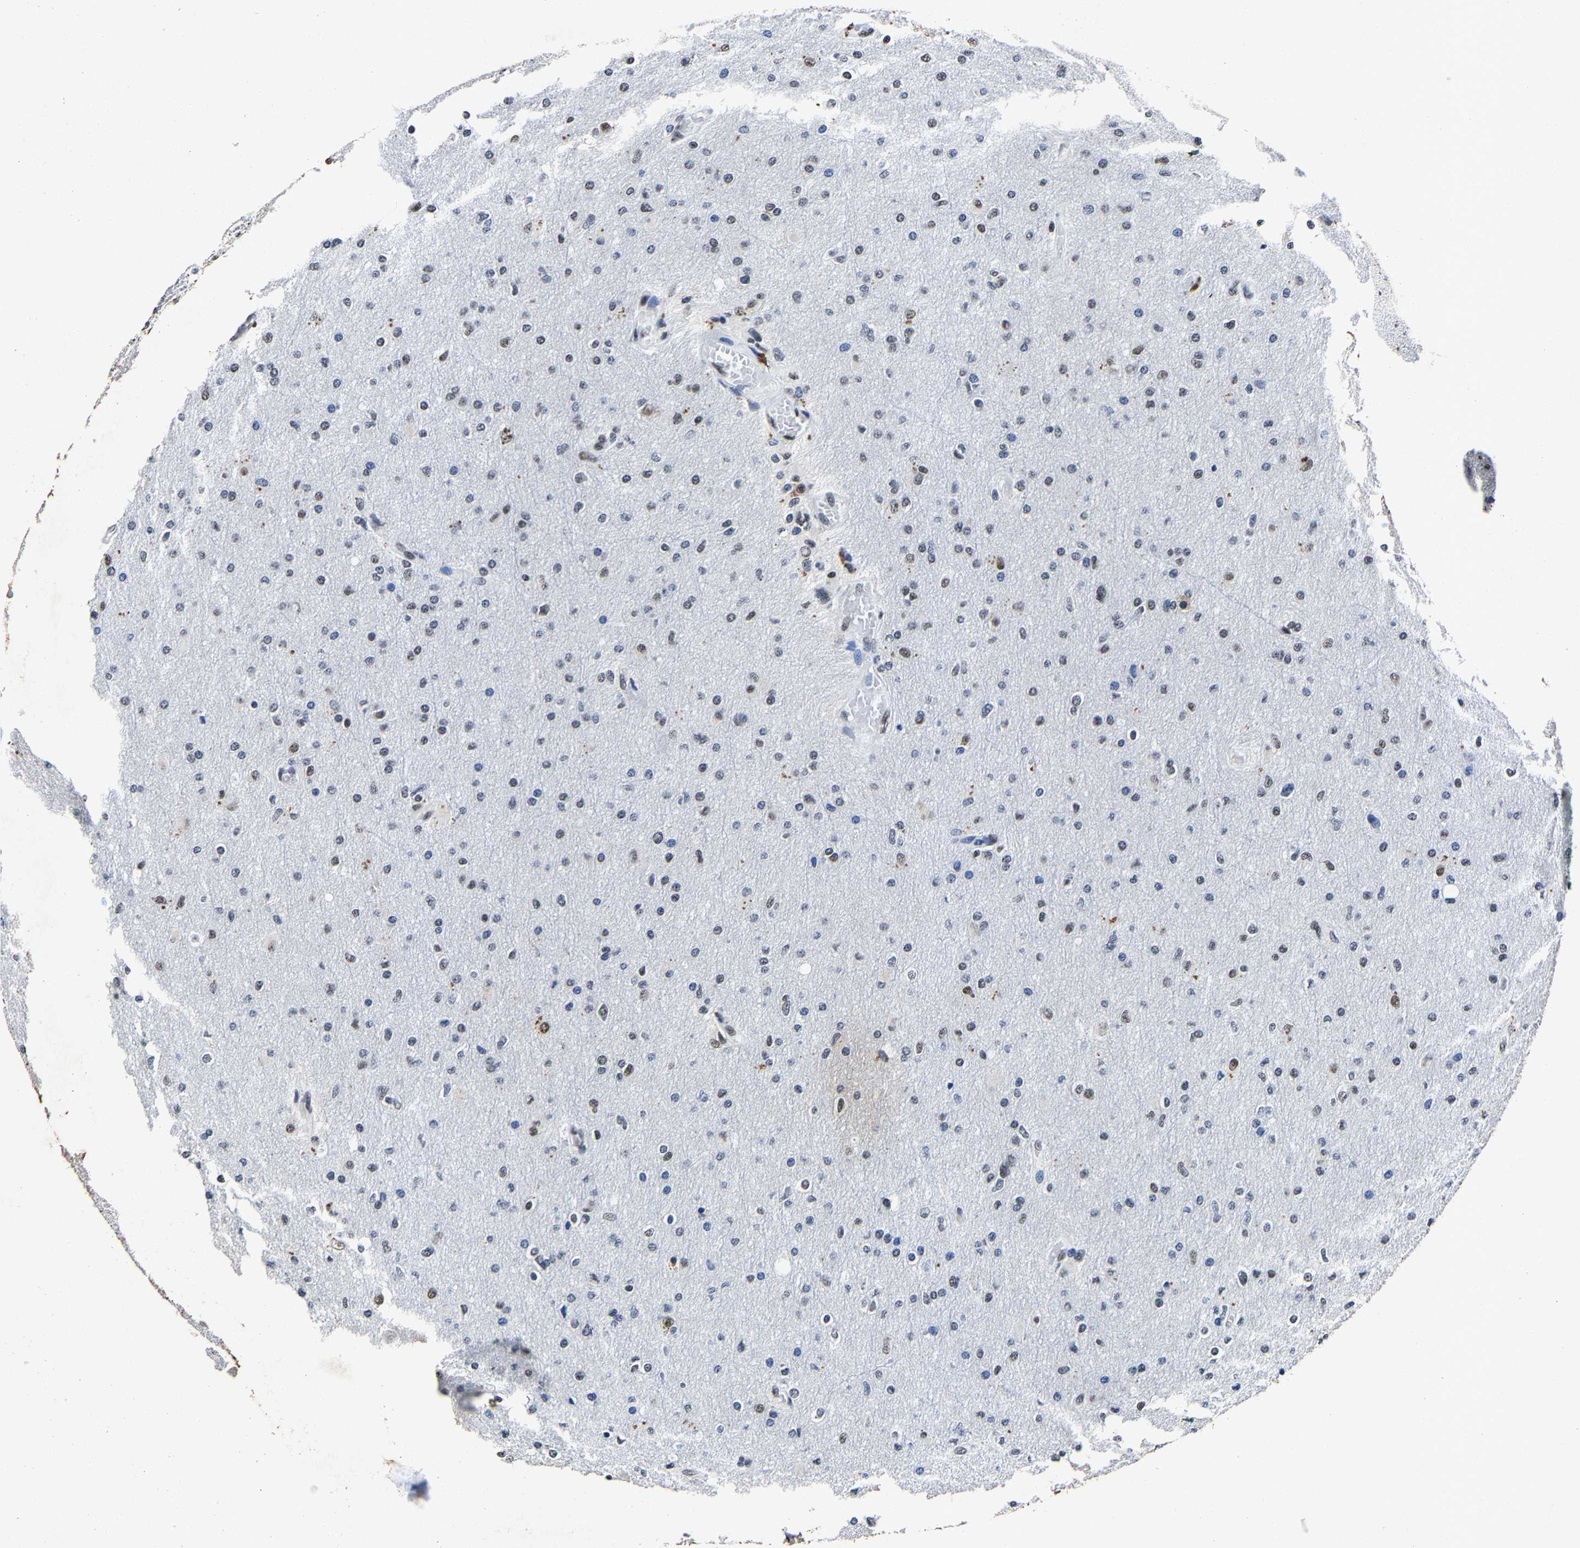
{"staining": {"intensity": "weak", "quantity": "<25%", "location": "nuclear"}, "tissue": "glioma", "cell_type": "Tumor cells", "image_type": "cancer", "snomed": [{"axis": "morphology", "description": "Glioma, malignant, High grade"}, {"axis": "topography", "description": "Cerebral cortex"}], "caption": "An image of human malignant glioma (high-grade) is negative for staining in tumor cells.", "gene": "RBM45", "patient": {"sex": "female", "age": 36}}